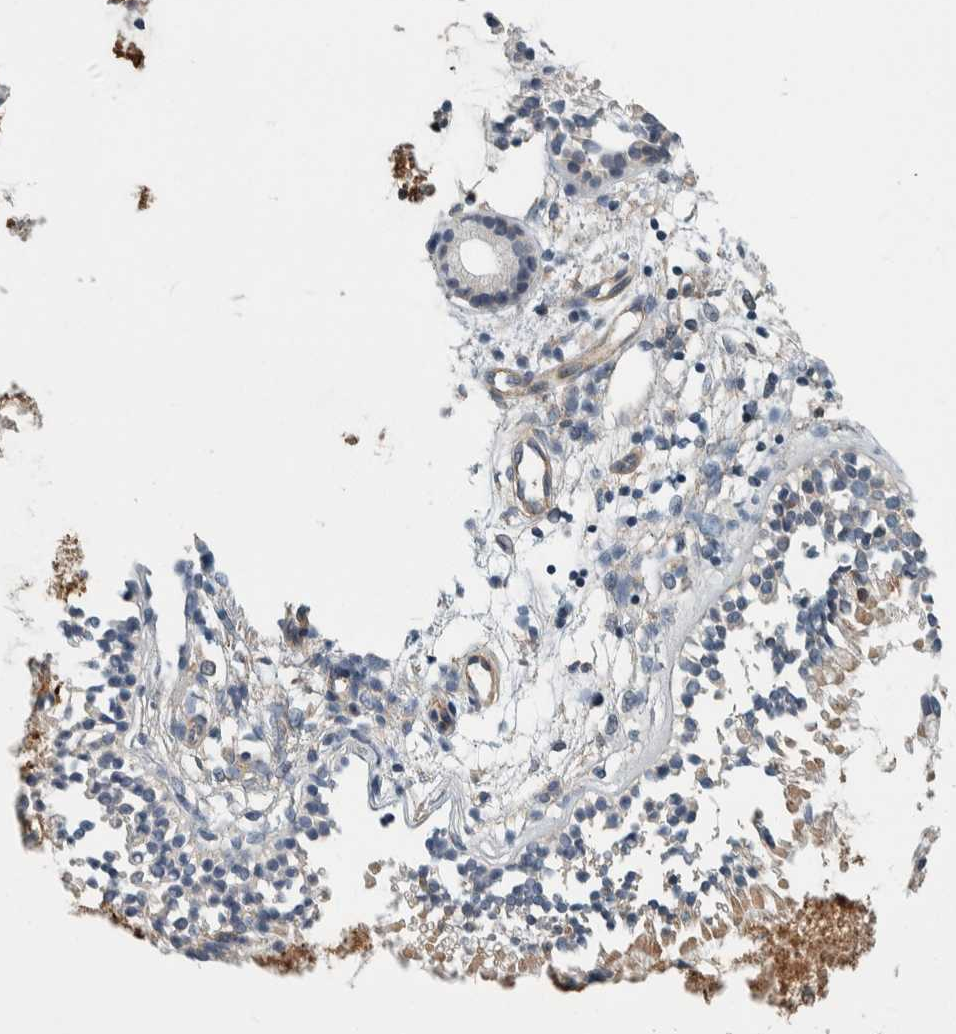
{"staining": {"intensity": "weak", "quantity": "<25%", "location": "cytoplasmic/membranous"}, "tissue": "nasopharynx", "cell_type": "Respiratory epithelial cells", "image_type": "normal", "snomed": [{"axis": "morphology", "description": "Normal tissue, NOS"}, {"axis": "topography", "description": "Nasopharynx"}], "caption": "Photomicrograph shows no protein staining in respiratory epithelial cells of benign nasopharynx. The staining is performed using DAB brown chromogen with nuclei counter-stained in using hematoxylin.", "gene": "KCNJ3", "patient": {"sex": "male", "age": 21}}